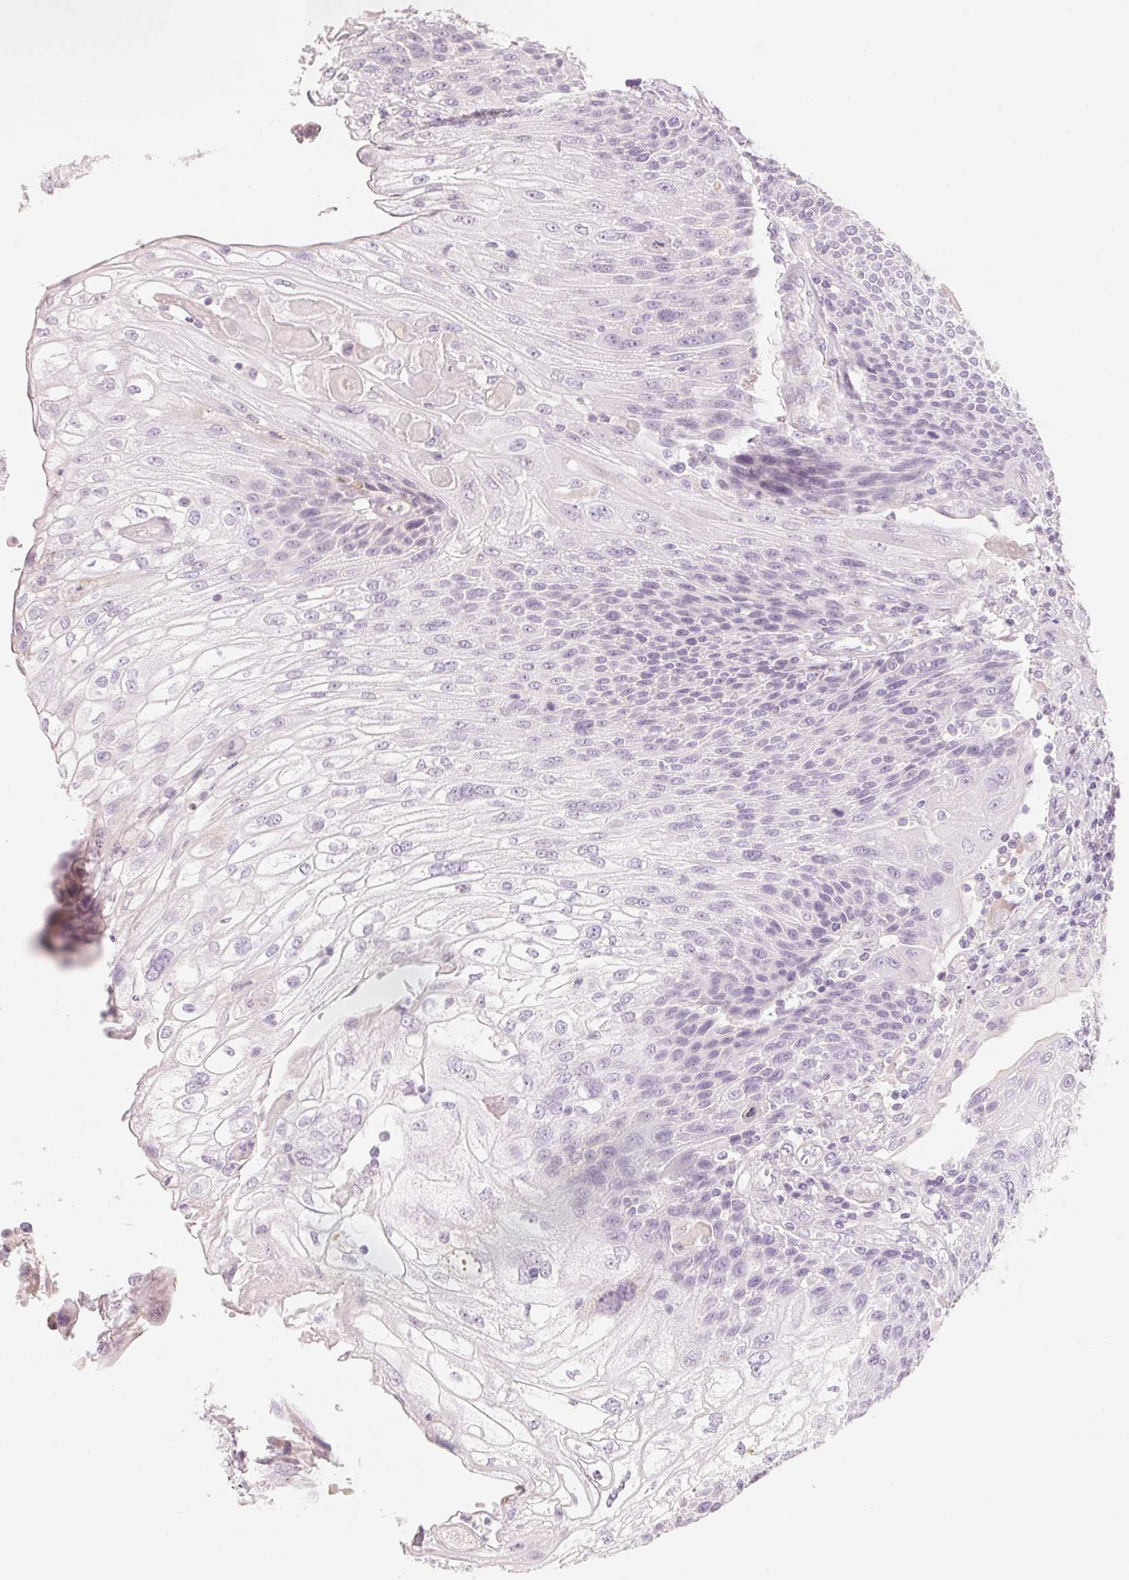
{"staining": {"intensity": "negative", "quantity": "none", "location": "none"}, "tissue": "urothelial cancer", "cell_type": "Tumor cells", "image_type": "cancer", "snomed": [{"axis": "morphology", "description": "Urothelial carcinoma, High grade"}, {"axis": "topography", "description": "Urinary bladder"}], "caption": "Urothelial carcinoma (high-grade) stained for a protein using IHC reveals no expression tumor cells.", "gene": "CFHR2", "patient": {"sex": "female", "age": 70}}